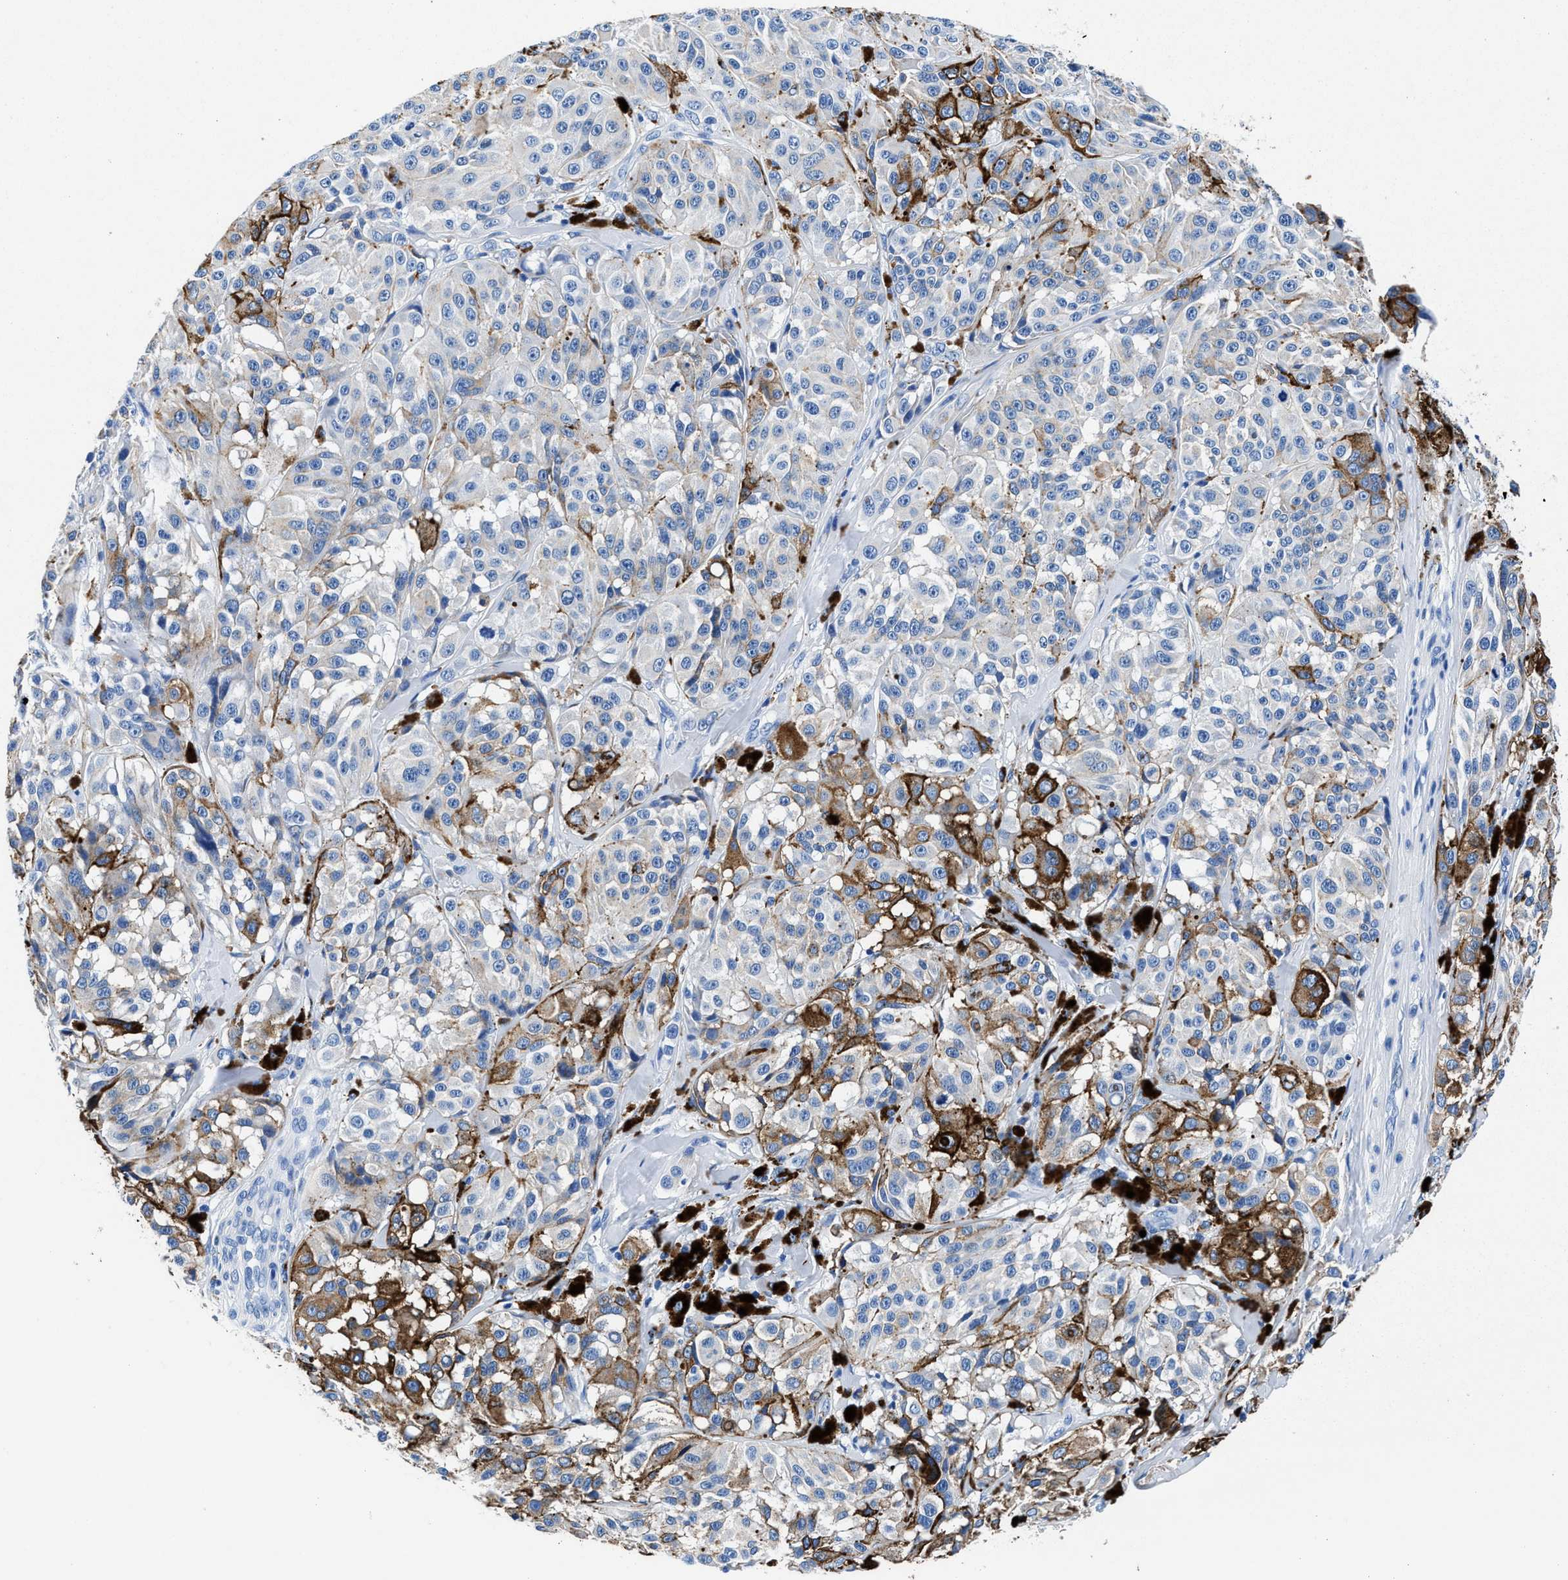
{"staining": {"intensity": "weak", "quantity": "25%-75%", "location": "cytoplasmic/membranous"}, "tissue": "melanoma", "cell_type": "Tumor cells", "image_type": "cancer", "snomed": [{"axis": "morphology", "description": "Malignant melanoma, NOS"}, {"axis": "topography", "description": "Skin"}], "caption": "Approximately 25%-75% of tumor cells in human melanoma display weak cytoplasmic/membranous protein staining as visualized by brown immunohistochemical staining.", "gene": "OR14K1", "patient": {"sex": "male", "age": 84}}